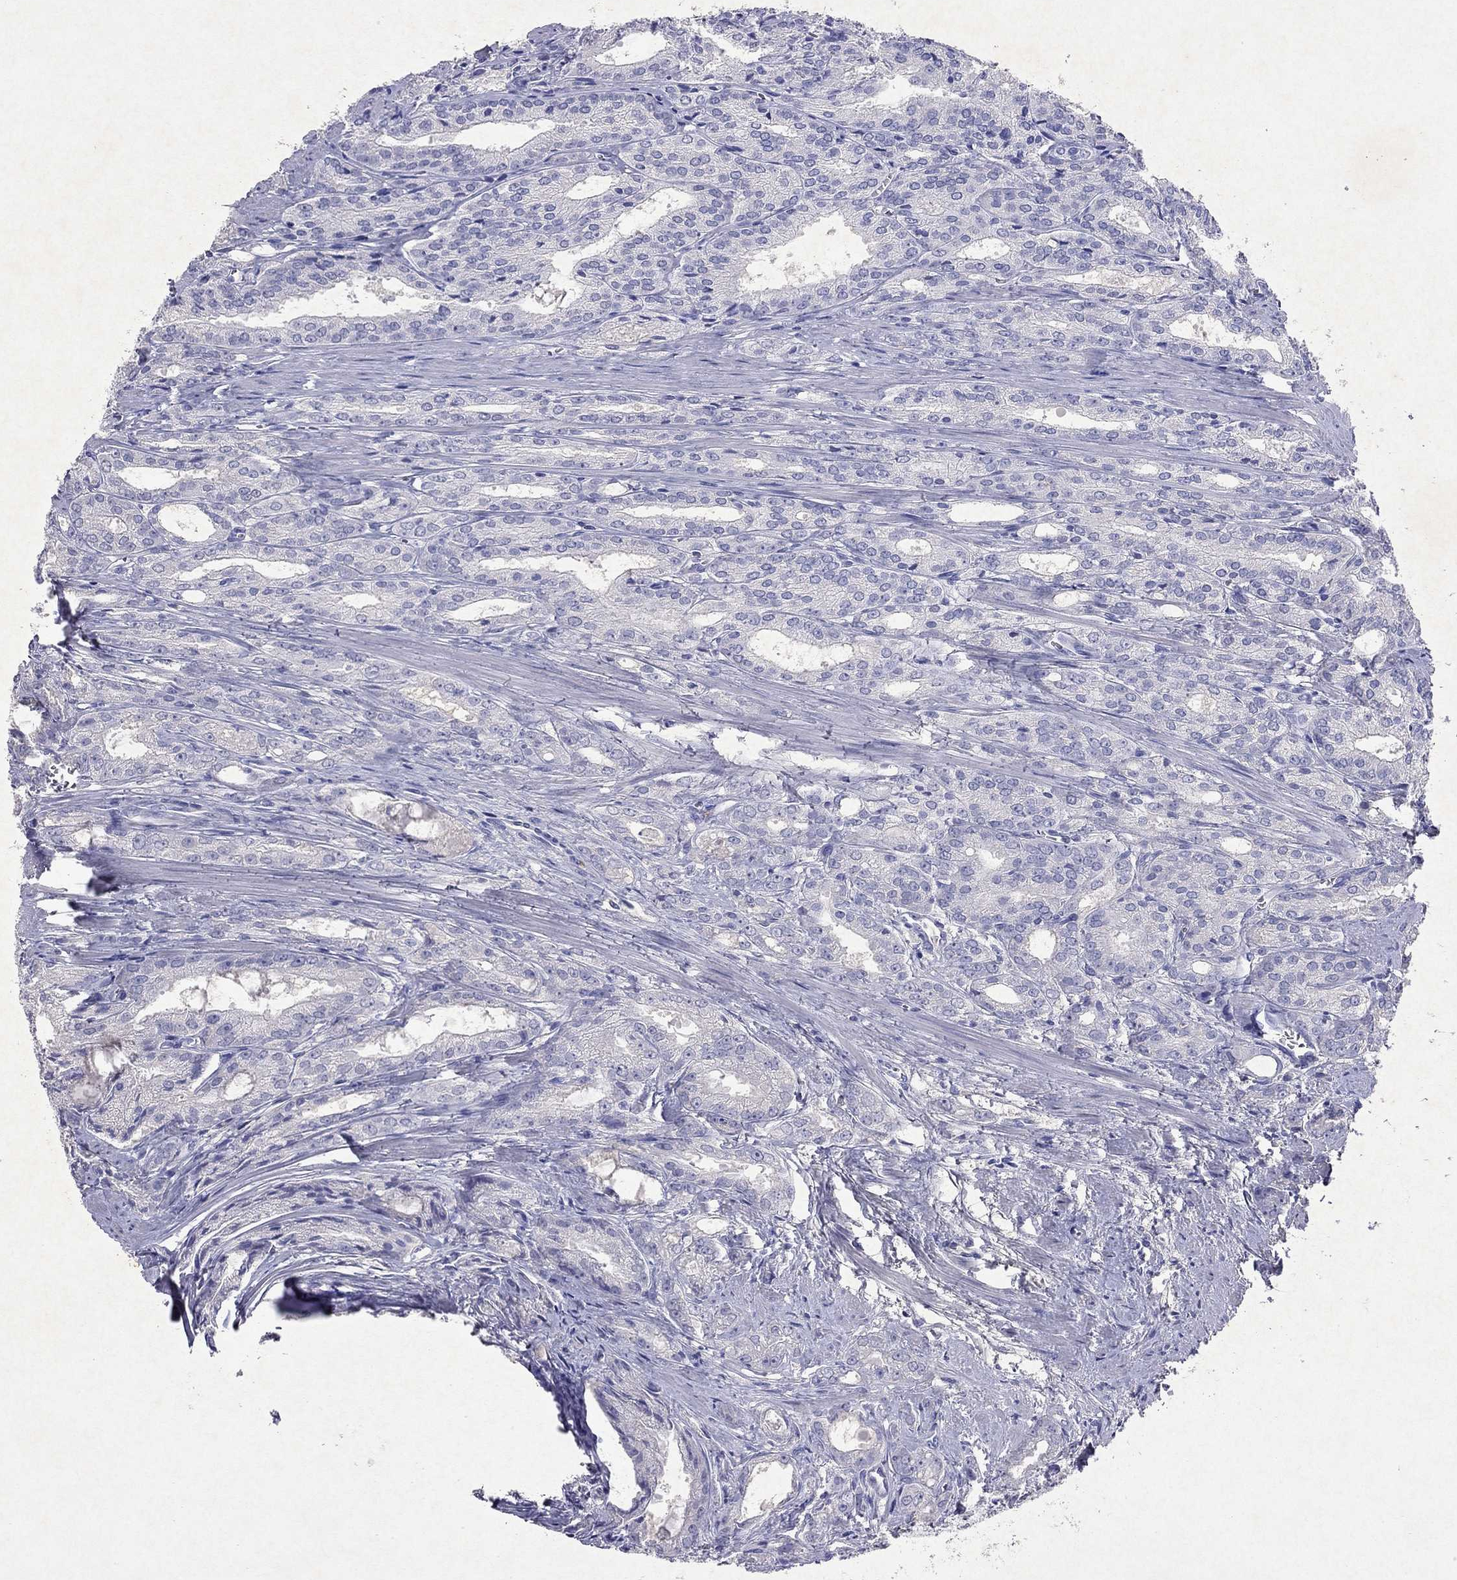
{"staining": {"intensity": "negative", "quantity": "none", "location": "none"}, "tissue": "prostate cancer", "cell_type": "Tumor cells", "image_type": "cancer", "snomed": [{"axis": "morphology", "description": "Adenocarcinoma, NOS"}, {"axis": "morphology", "description": "Adenocarcinoma, High grade"}, {"axis": "topography", "description": "Prostate"}], "caption": "High magnification brightfield microscopy of prostate cancer (high-grade adenocarcinoma) stained with DAB (brown) and counterstained with hematoxylin (blue): tumor cells show no significant expression.", "gene": "ARMC12", "patient": {"sex": "male", "age": 70}}